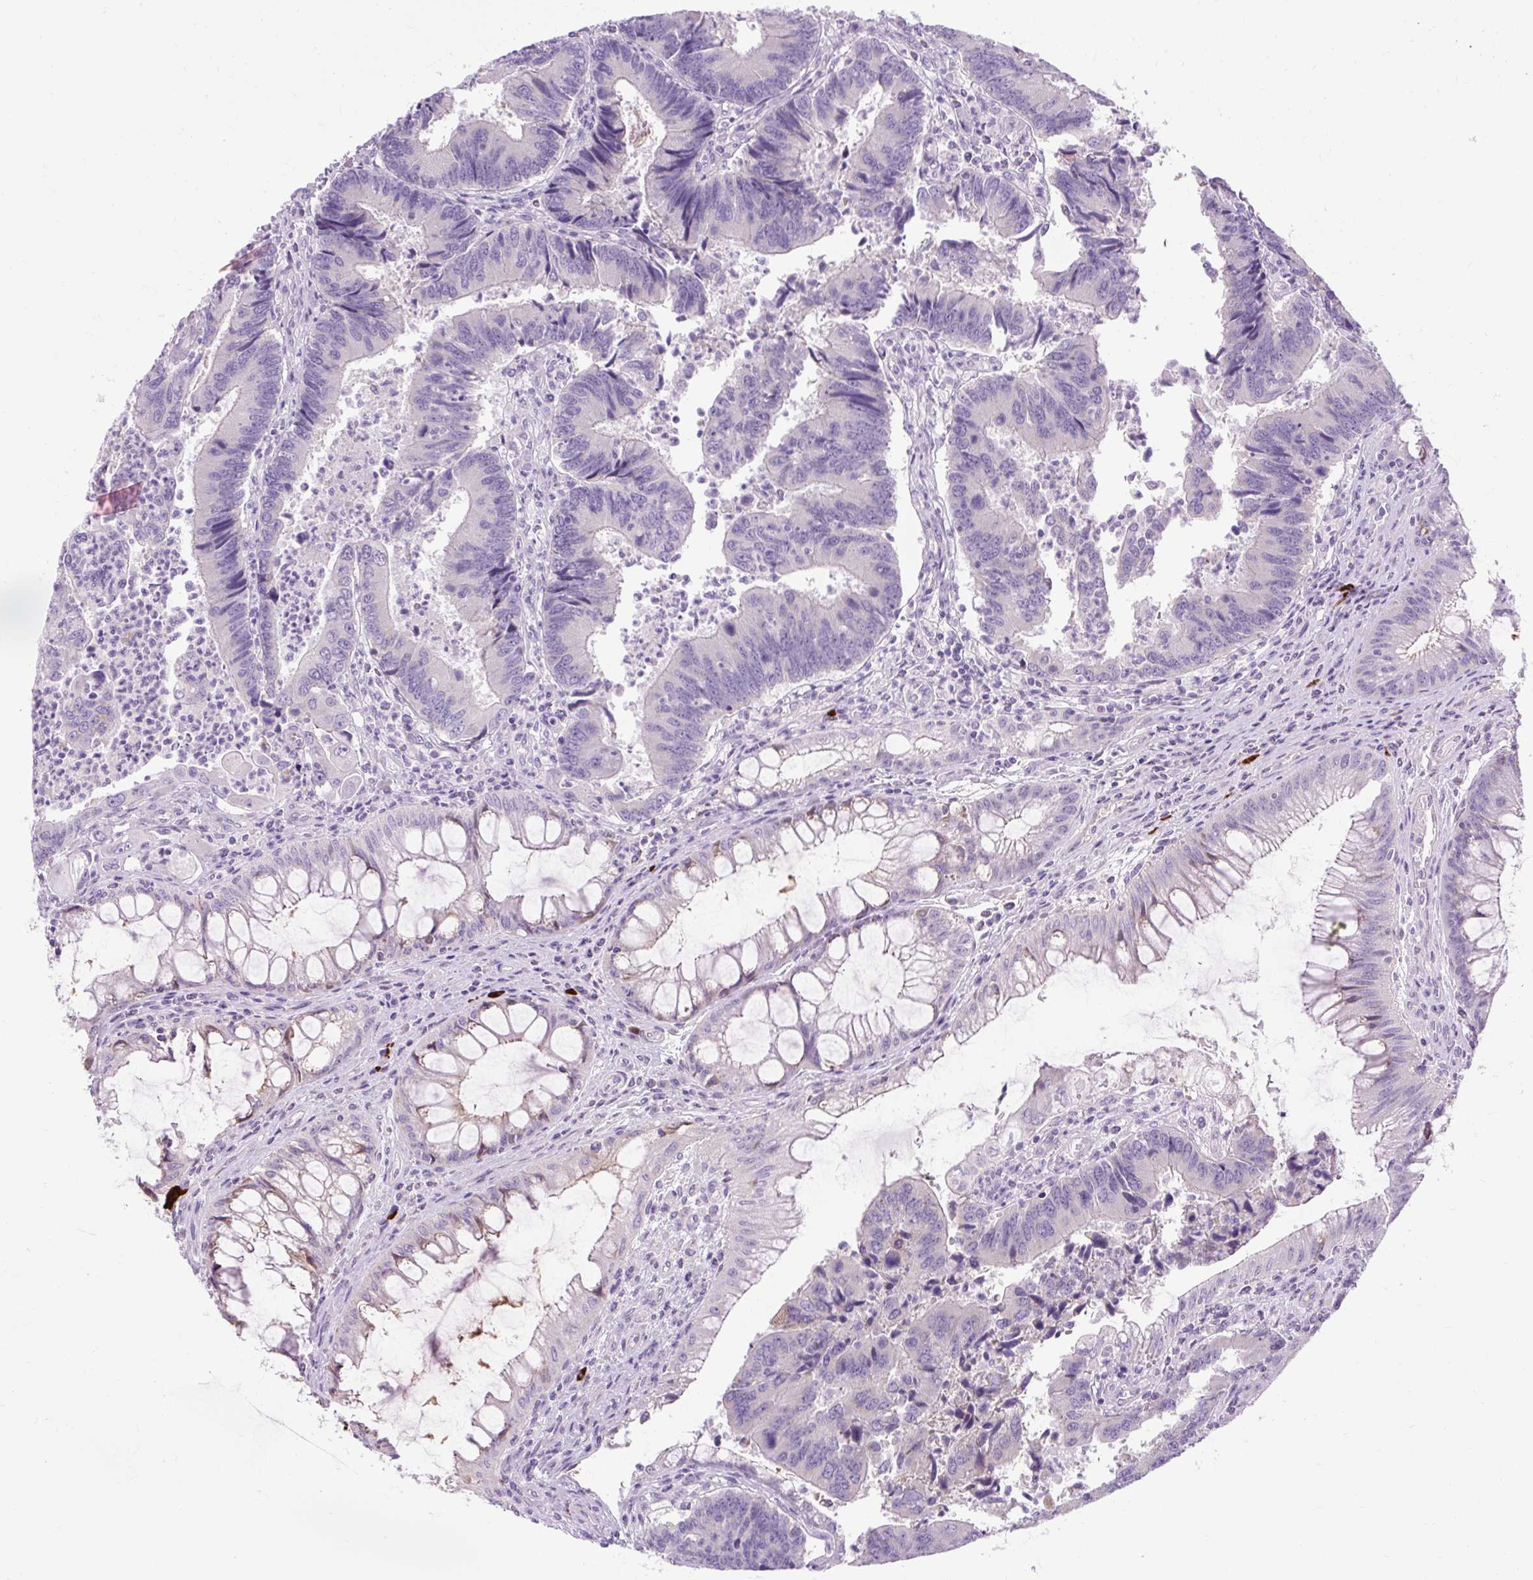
{"staining": {"intensity": "negative", "quantity": "none", "location": "none"}, "tissue": "colorectal cancer", "cell_type": "Tumor cells", "image_type": "cancer", "snomed": [{"axis": "morphology", "description": "Adenocarcinoma, NOS"}, {"axis": "topography", "description": "Colon"}], "caption": "This is an immunohistochemistry histopathology image of colorectal cancer. There is no positivity in tumor cells.", "gene": "ARRDC2", "patient": {"sex": "female", "age": 67}}